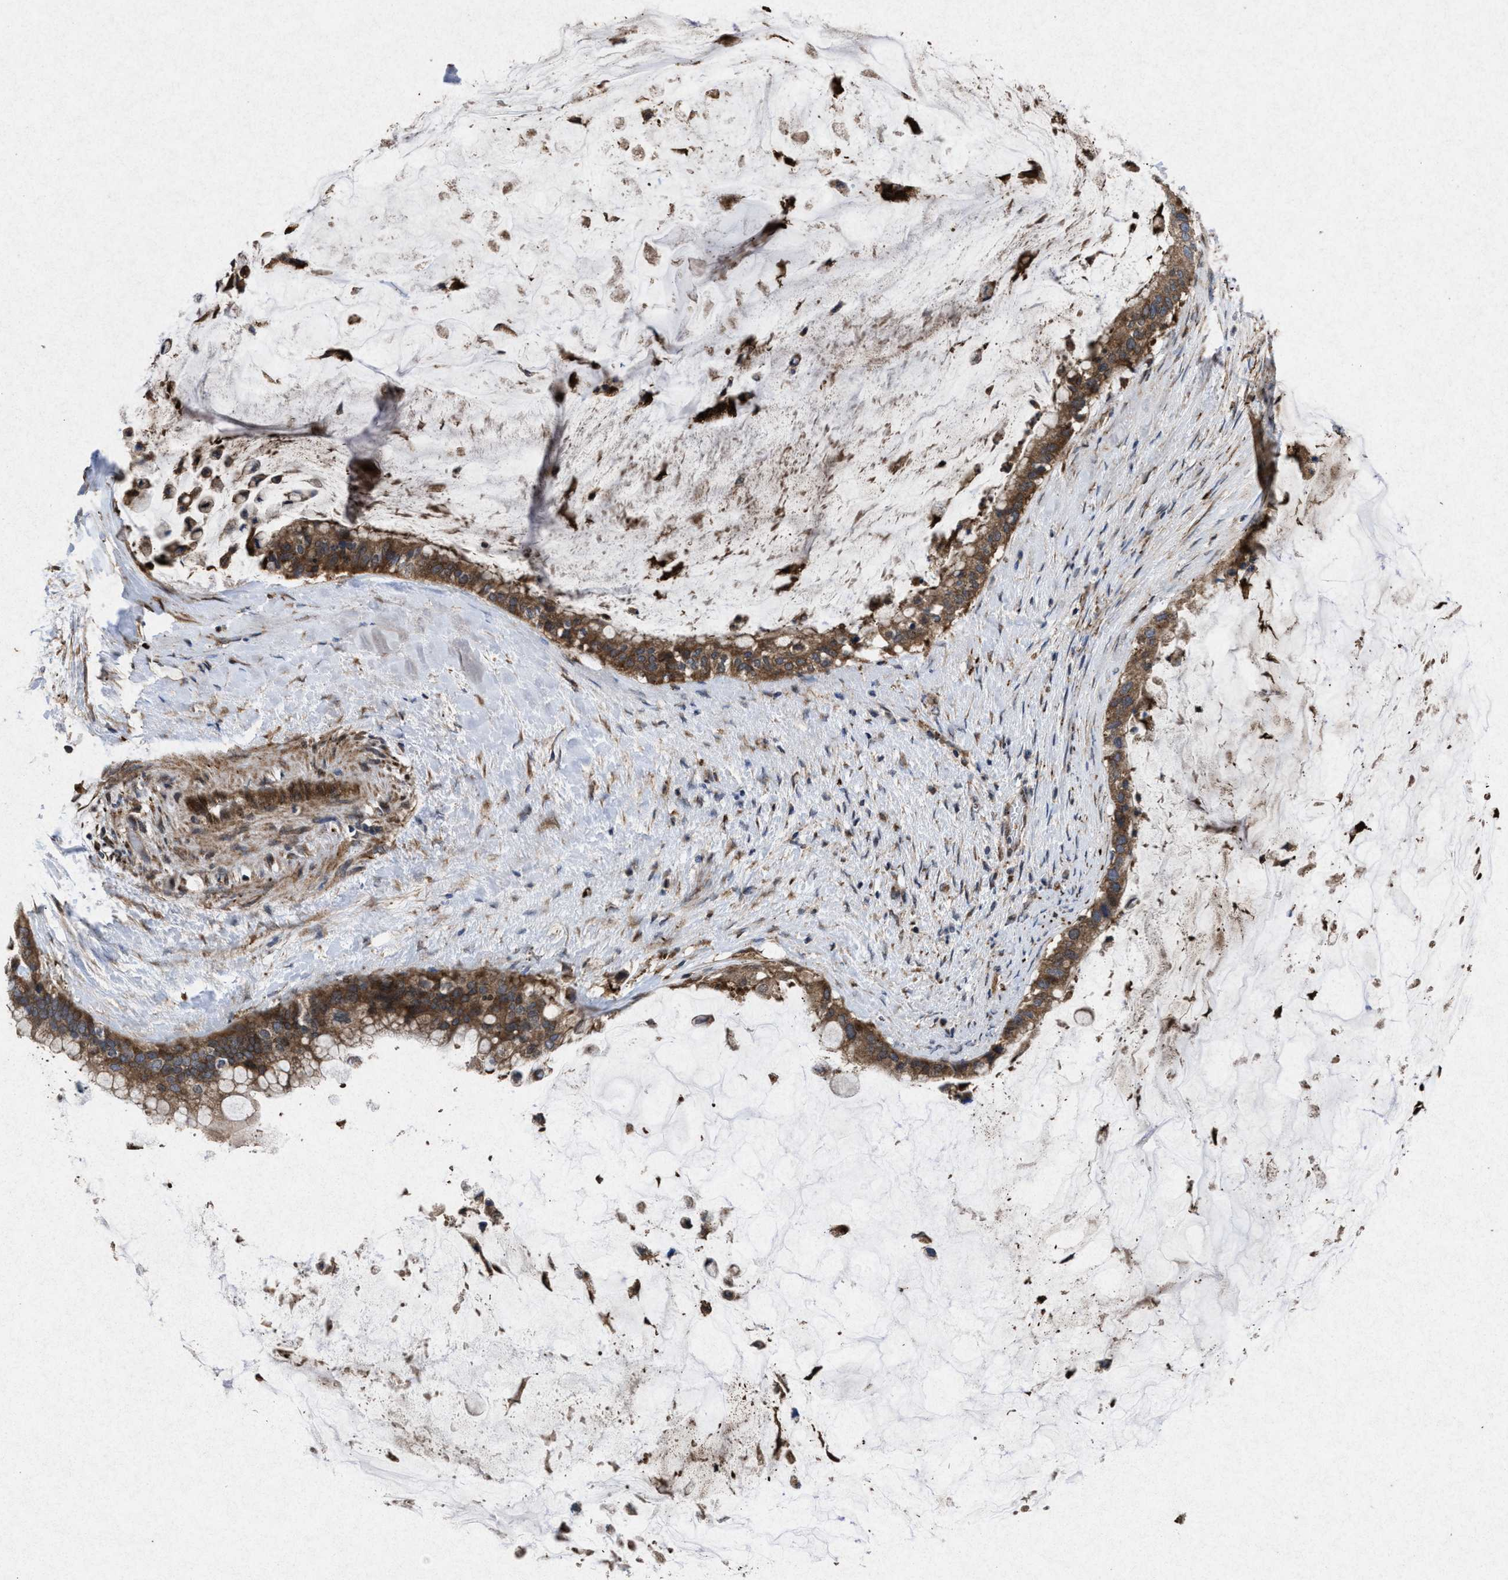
{"staining": {"intensity": "moderate", "quantity": ">75%", "location": "cytoplasmic/membranous"}, "tissue": "pancreatic cancer", "cell_type": "Tumor cells", "image_type": "cancer", "snomed": [{"axis": "morphology", "description": "Adenocarcinoma, NOS"}, {"axis": "topography", "description": "Pancreas"}], "caption": "Immunohistochemistry micrograph of neoplastic tissue: human pancreatic cancer stained using immunohistochemistry (IHC) shows medium levels of moderate protein expression localized specifically in the cytoplasmic/membranous of tumor cells, appearing as a cytoplasmic/membranous brown color.", "gene": "MSI2", "patient": {"sex": "male", "age": 41}}